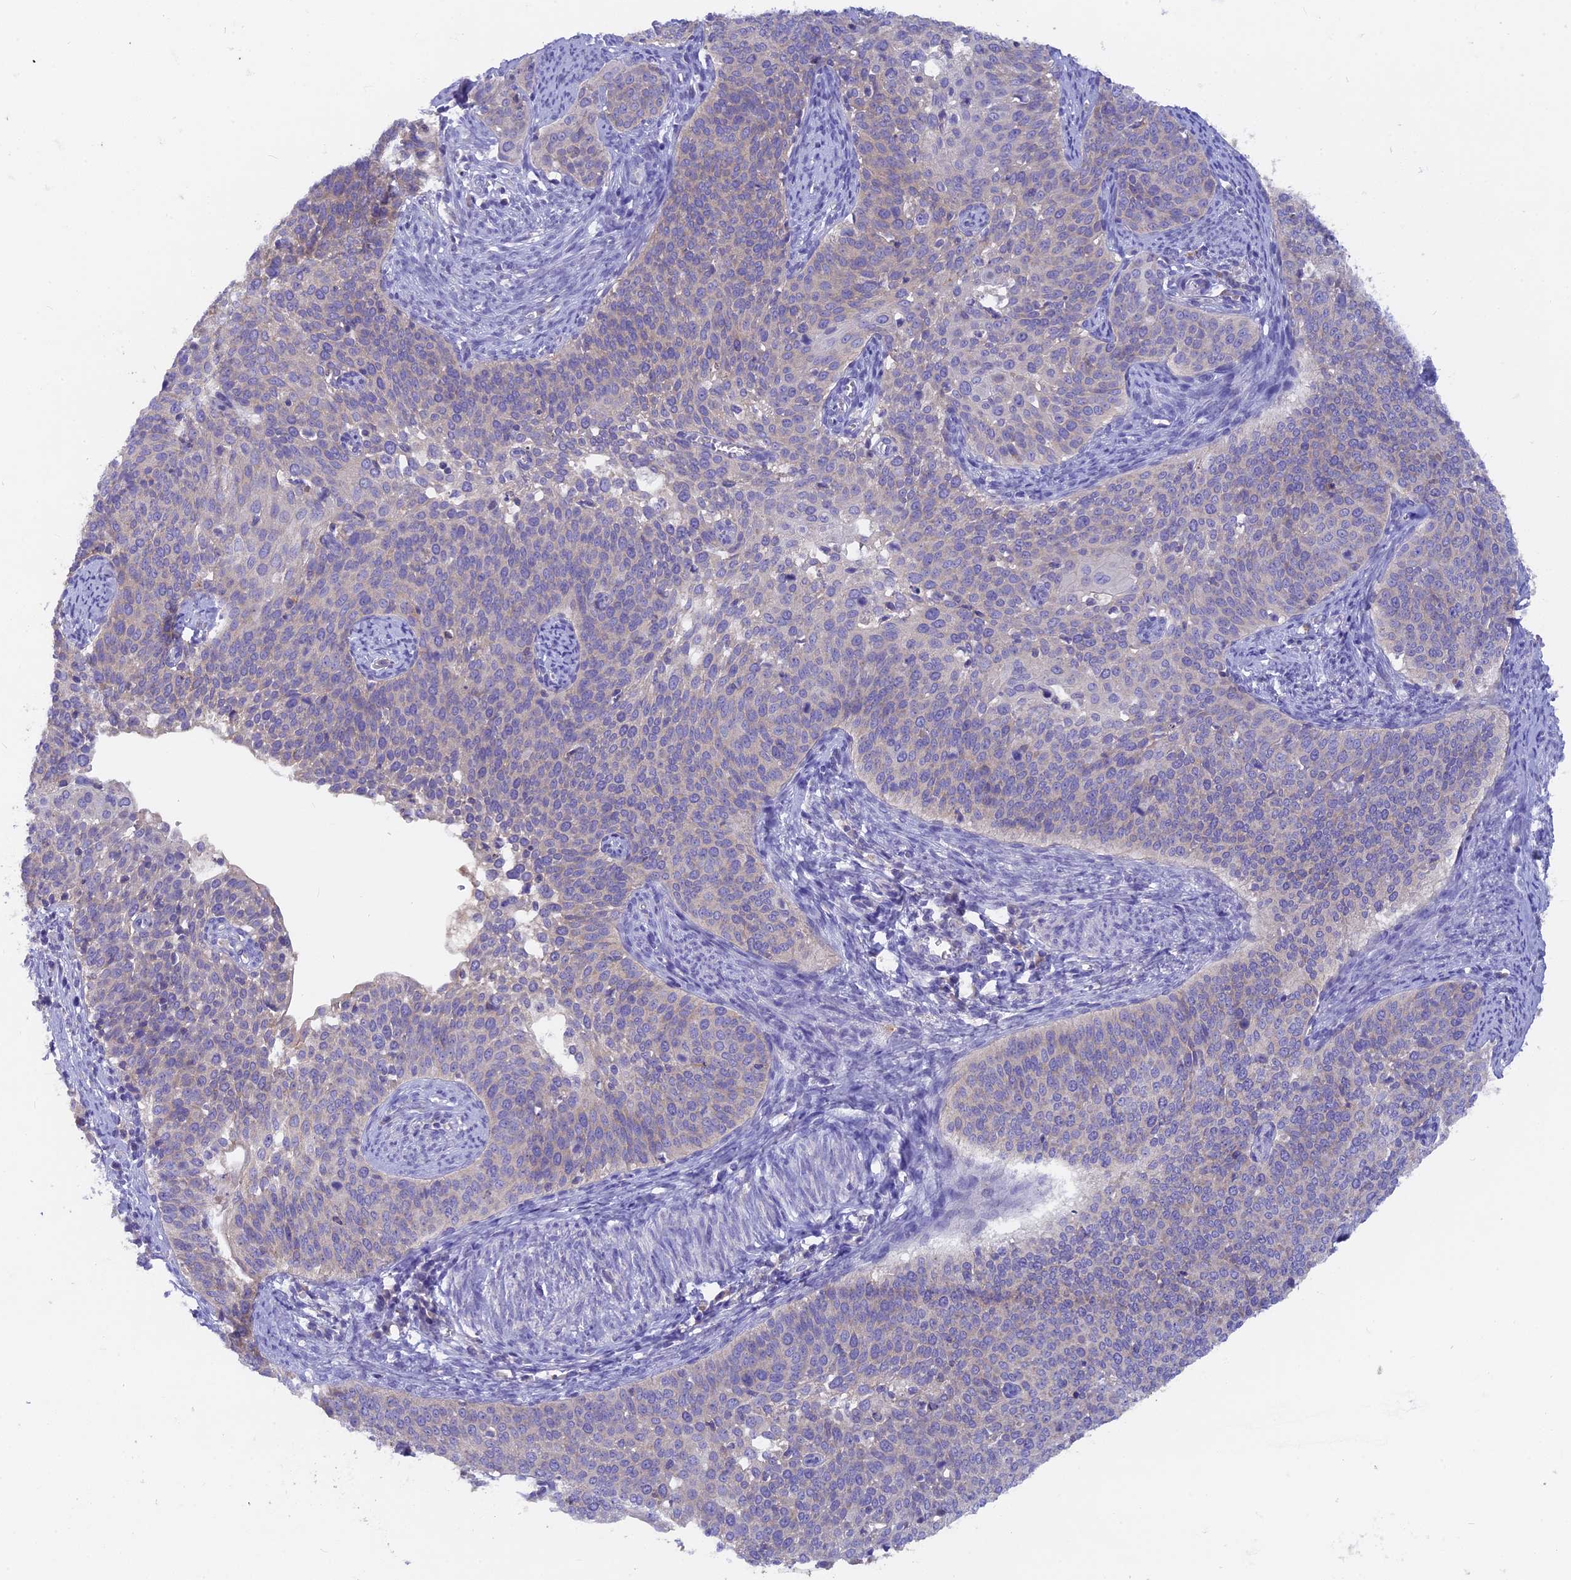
{"staining": {"intensity": "negative", "quantity": "none", "location": "none"}, "tissue": "cervical cancer", "cell_type": "Tumor cells", "image_type": "cancer", "snomed": [{"axis": "morphology", "description": "Squamous cell carcinoma, NOS"}, {"axis": "topography", "description": "Cervix"}], "caption": "There is no significant expression in tumor cells of cervical cancer.", "gene": "PZP", "patient": {"sex": "female", "age": 44}}